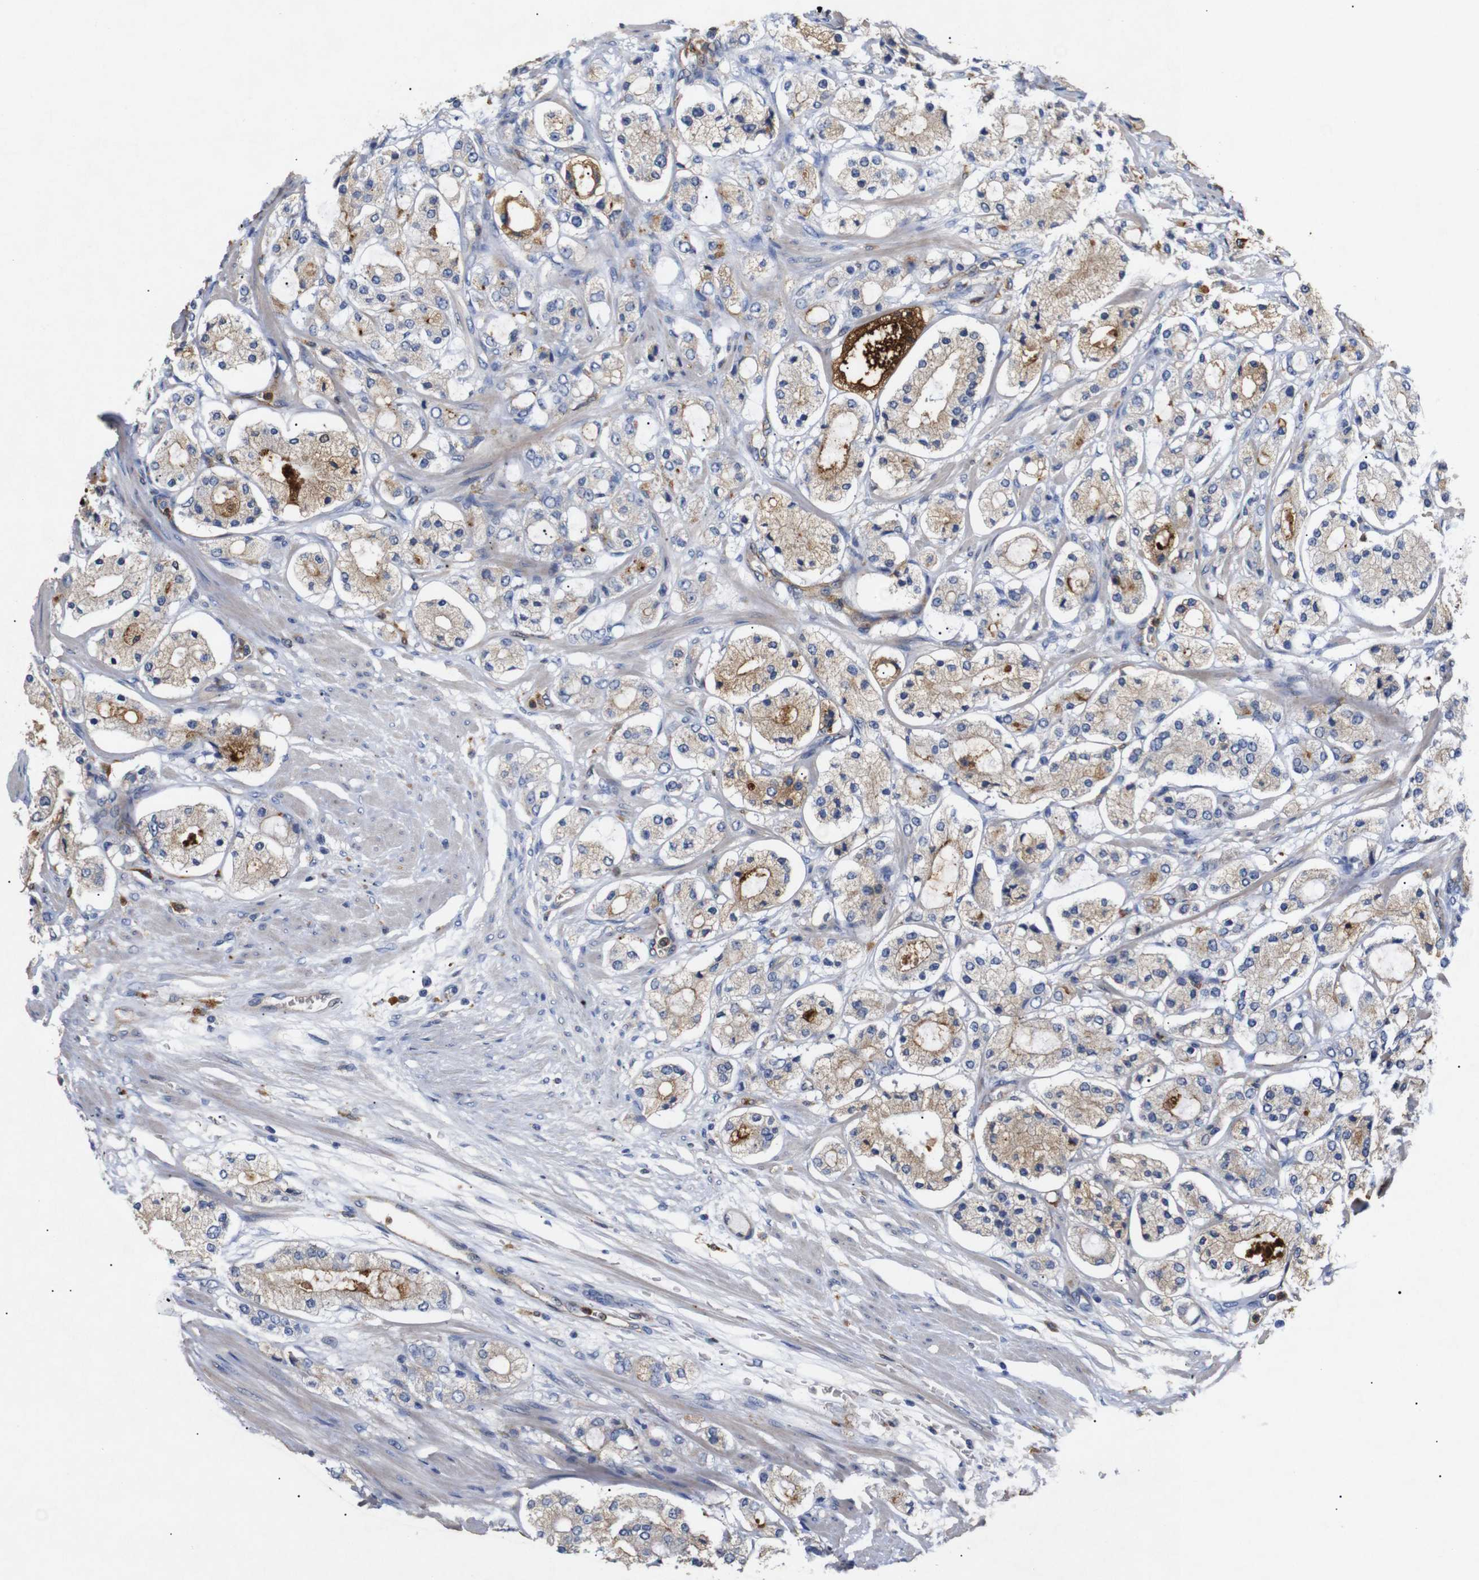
{"staining": {"intensity": "moderate", "quantity": "25%-75%", "location": "cytoplasmic/membranous"}, "tissue": "prostate cancer", "cell_type": "Tumor cells", "image_type": "cancer", "snomed": [{"axis": "morphology", "description": "Adenocarcinoma, High grade"}, {"axis": "topography", "description": "Prostate"}], "caption": "Protein expression analysis of high-grade adenocarcinoma (prostate) demonstrates moderate cytoplasmic/membranous positivity in approximately 25%-75% of tumor cells. (DAB = brown stain, brightfield microscopy at high magnification).", "gene": "SDCBP", "patient": {"sex": "male", "age": 65}}